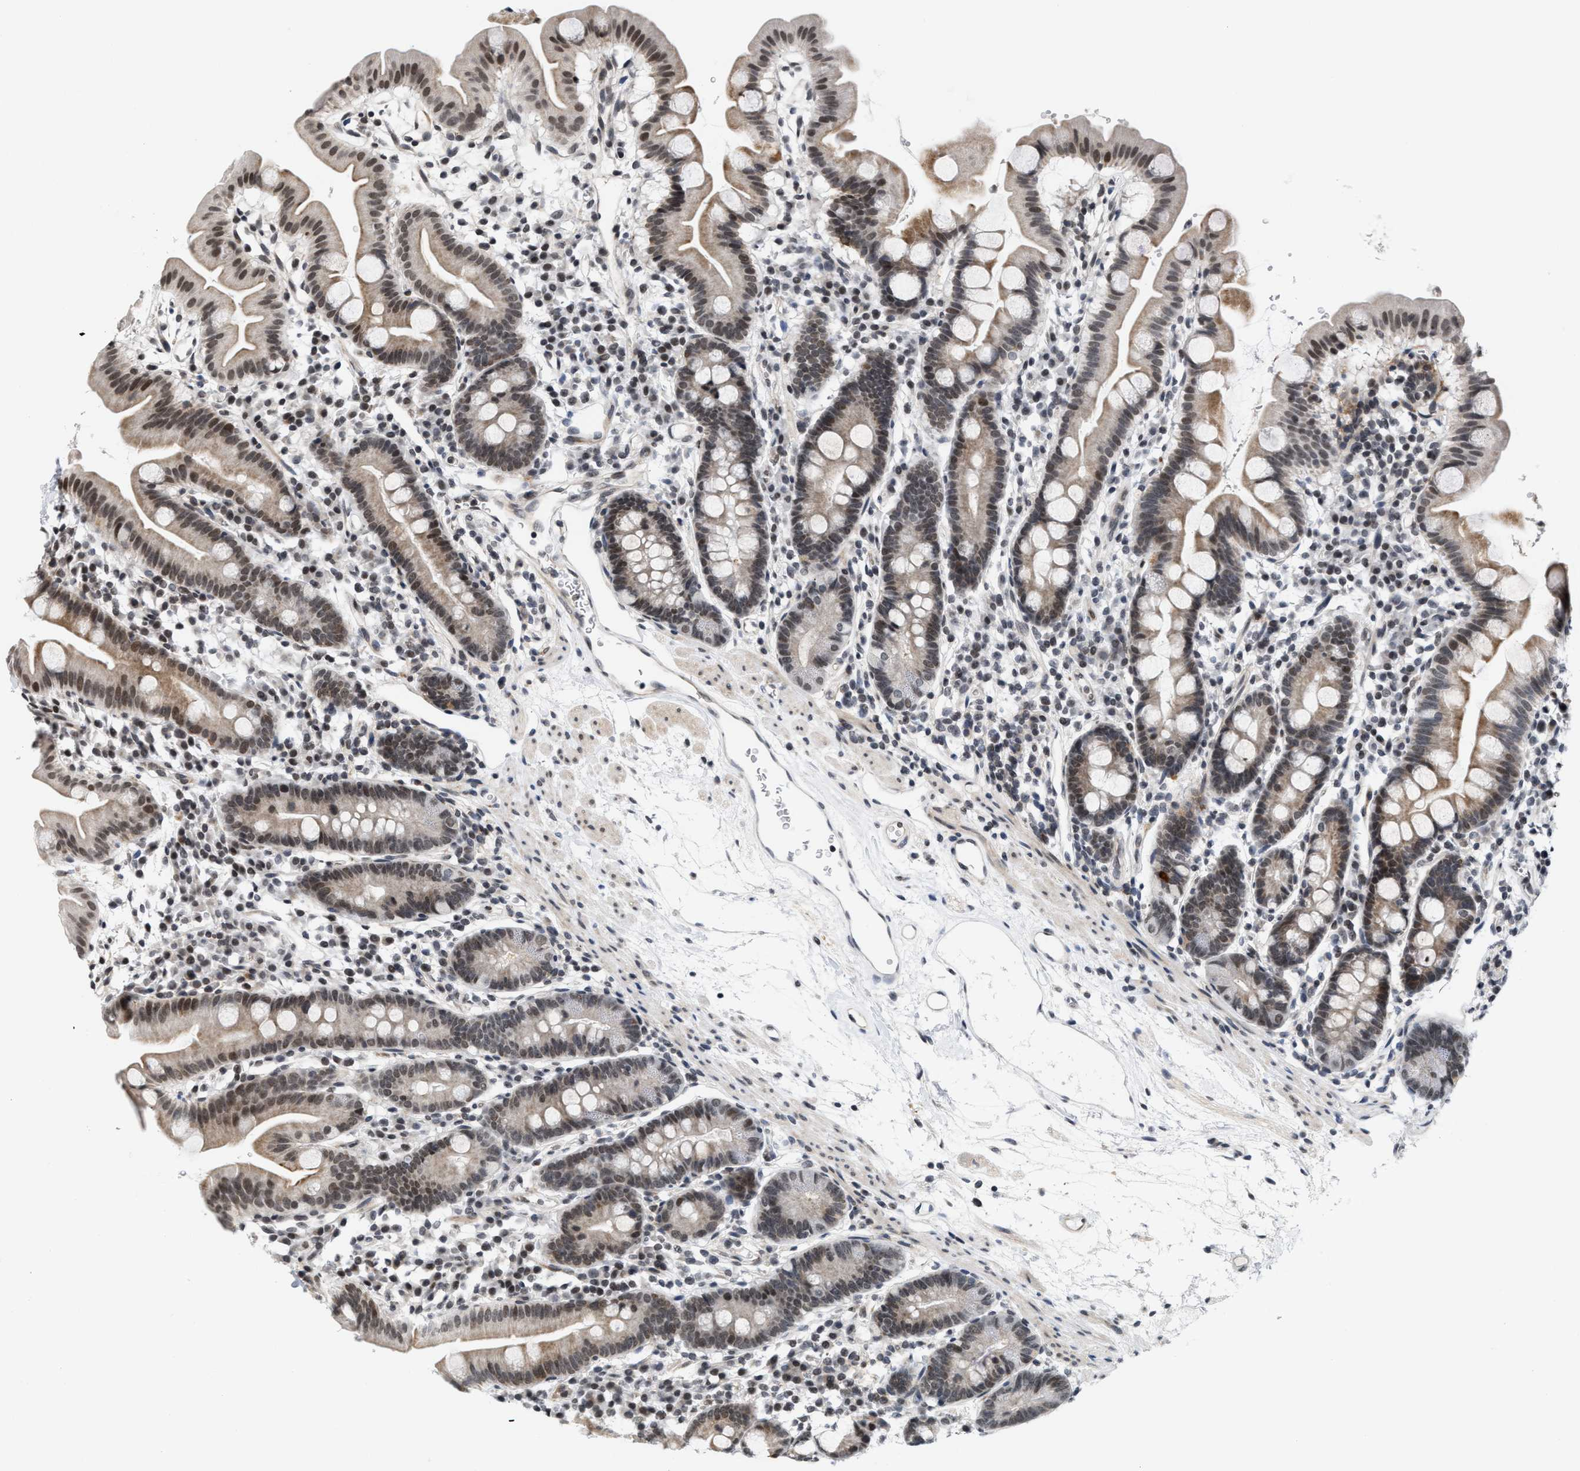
{"staining": {"intensity": "moderate", "quantity": ">75%", "location": "cytoplasmic/membranous,nuclear"}, "tissue": "duodenum", "cell_type": "Glandular cells", "image_type": "normal", "snomed": [{"axis": "morphology", "description": "Normal tissue, NOS"}, {"axis": "topography", "description": "Duodenum"}], "caption": "A brown stain highlights moderate cytoplasmic/membranous,nuclear positivity of a protein in glandular cells of benign human duodenum. The protein of interest is shown in brown color, while the nuclei are stained blue.", "gene": "ANKRD6", "patient": {"sex": "male", "age": 50}}